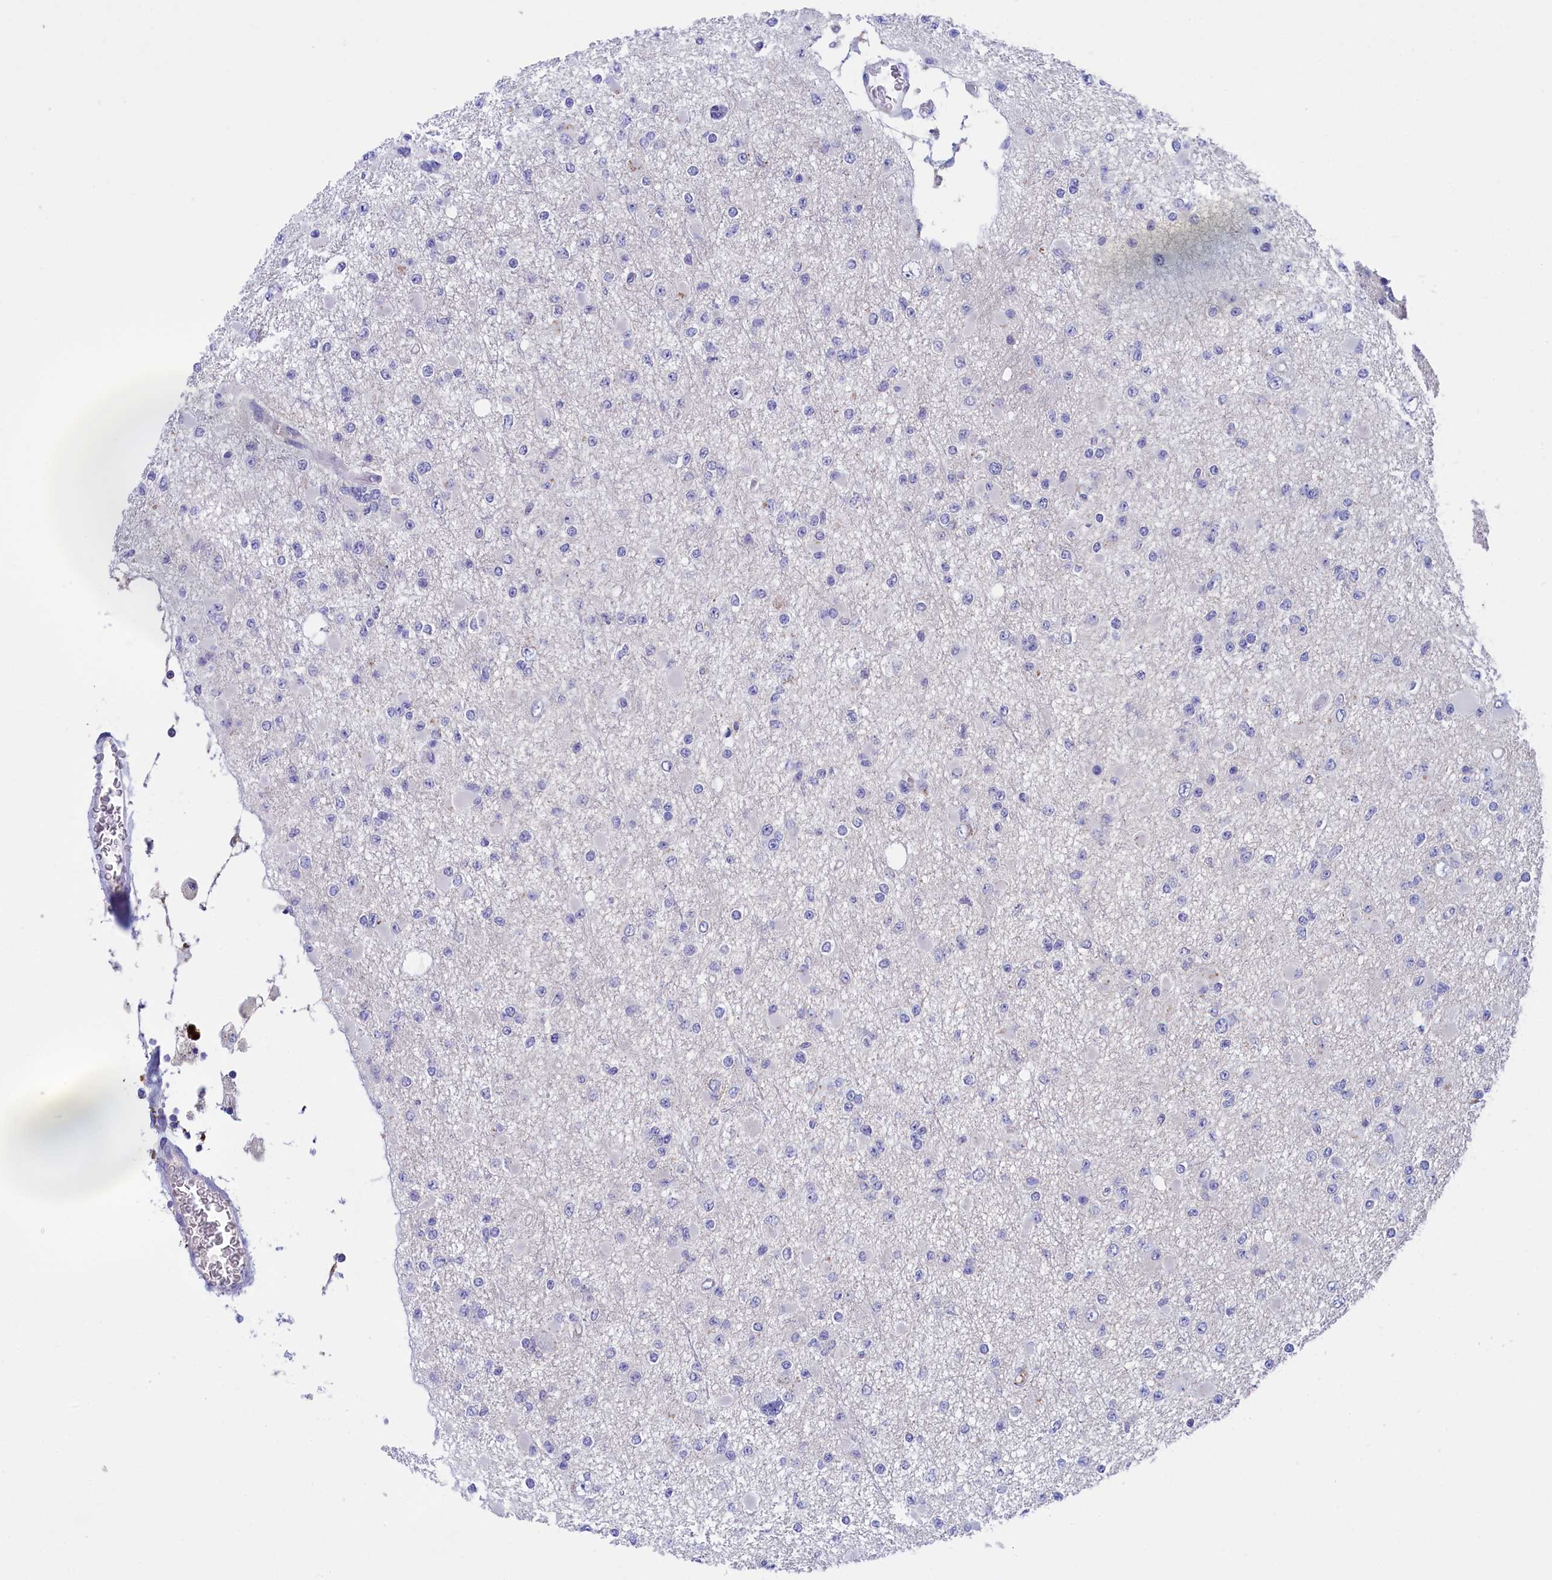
{"staining": {"intensity": "negative", "quantity": "none", "location": "none"}, "tissue": "glioma", "cell_type": "Tumor cells", "image_type": "cancer", "snomed": [{"axis": "morphology", "description": "Glioma, malignant, Low grade"}, {"axis": "topography", "description": "Brain"}], "caption": "Immunohistochemistry (IHC) of malignant low-grade glioma displays no positivity in tumor cells.", "gene": "STYX", "patient": {"sex": "female", "age": 22}}